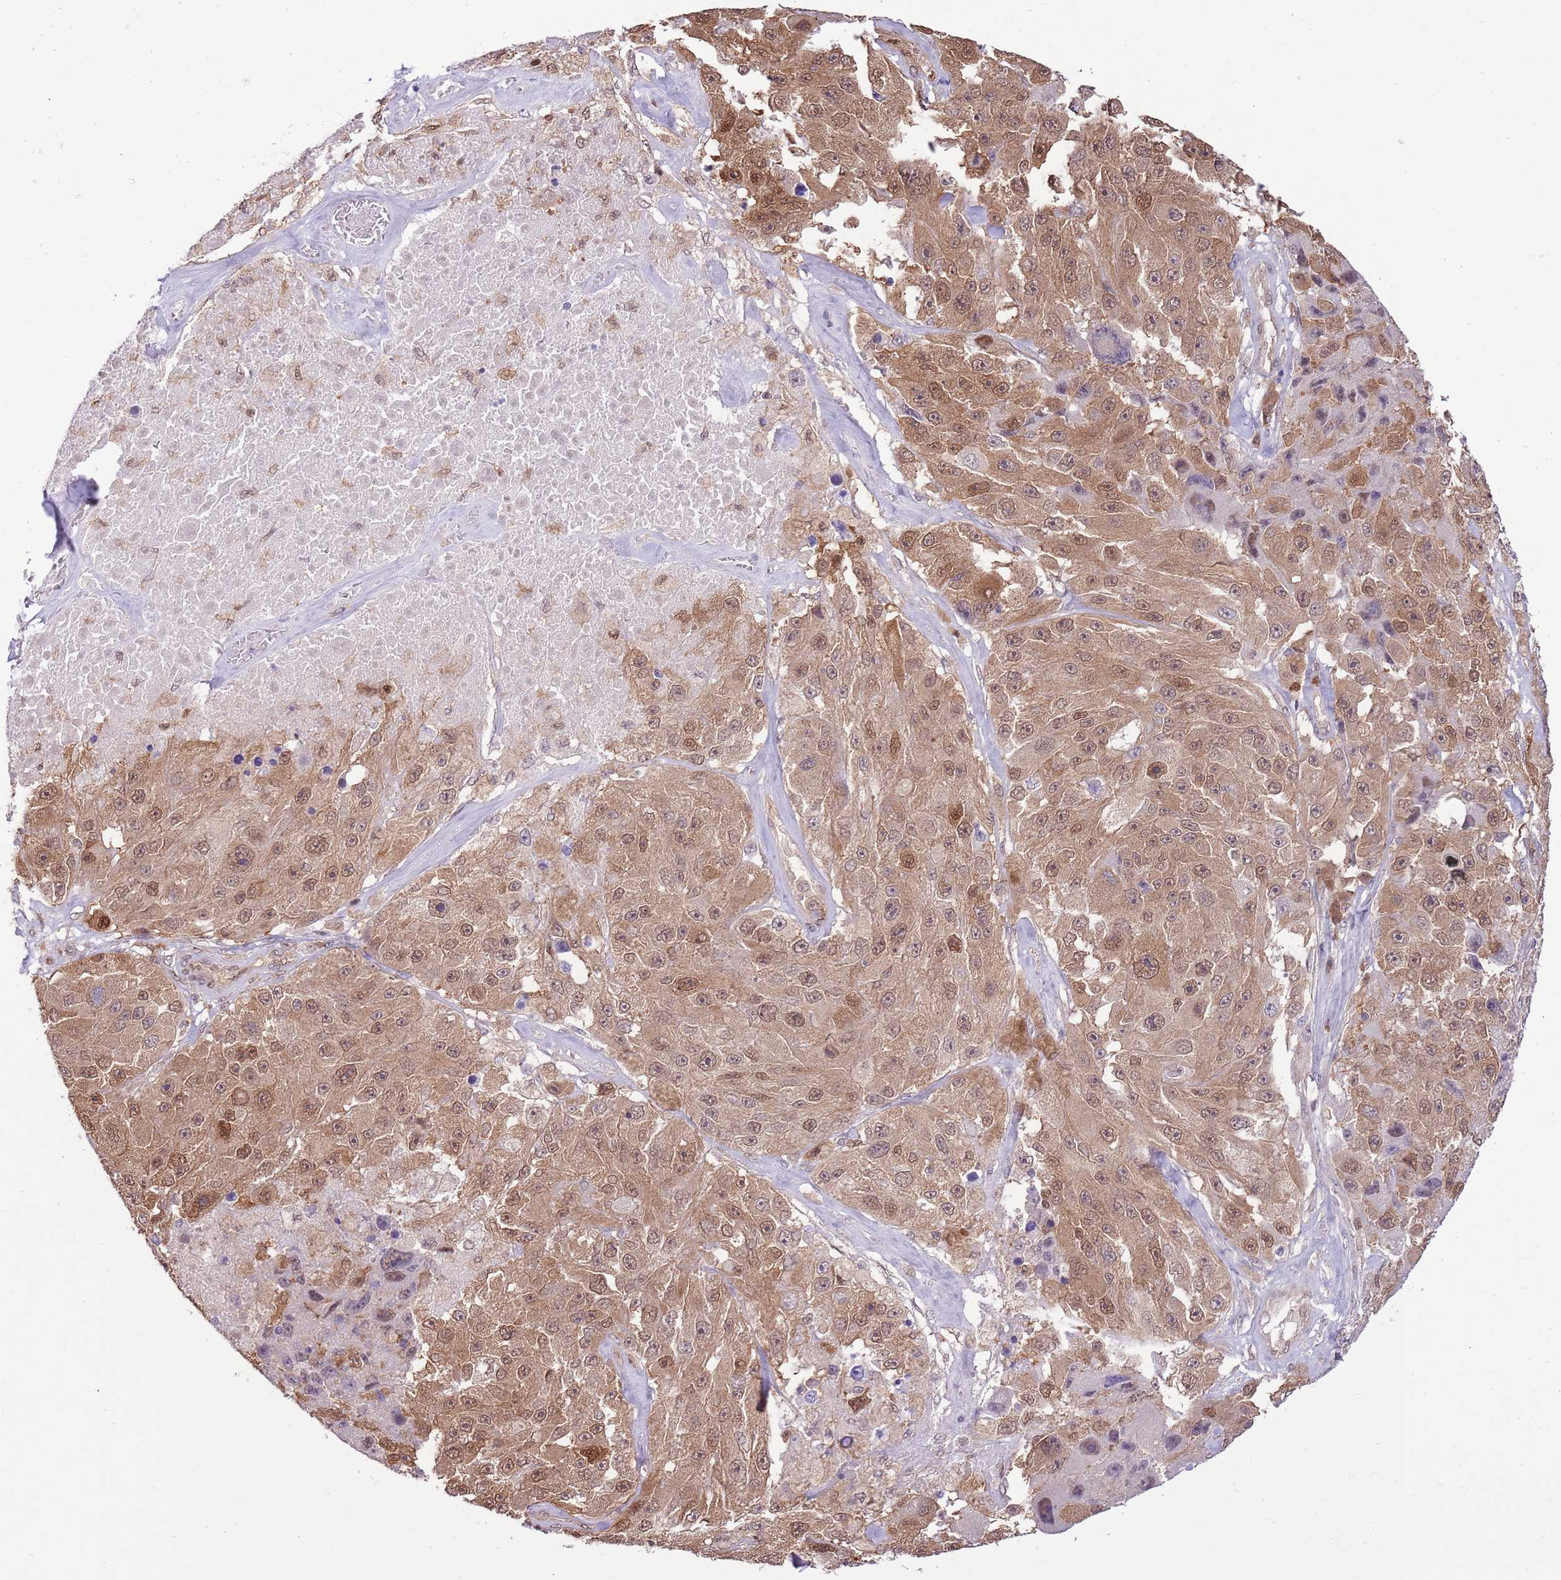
{"staining": {"intensity": "moderate", "quantity": ">75%", "location": "cytoplasmic/membranous,nuclear"}, "tissue": "melanoma", "cell_type": "Tumor cells", "image_type": "cancer", "snomed": [{"axis": "morphology", "description": "Malignant melanoma, Metastatic site"}, {"axis": "topography", "description": "Lymph node"}], "caption": "Moderate cytoplasmic/membranous and nuclear expression is appreciated in about >75% of tumor cells in melanoma.", "gene": "NSFL1C", "patient": {"sex": "male", "age": 62}}